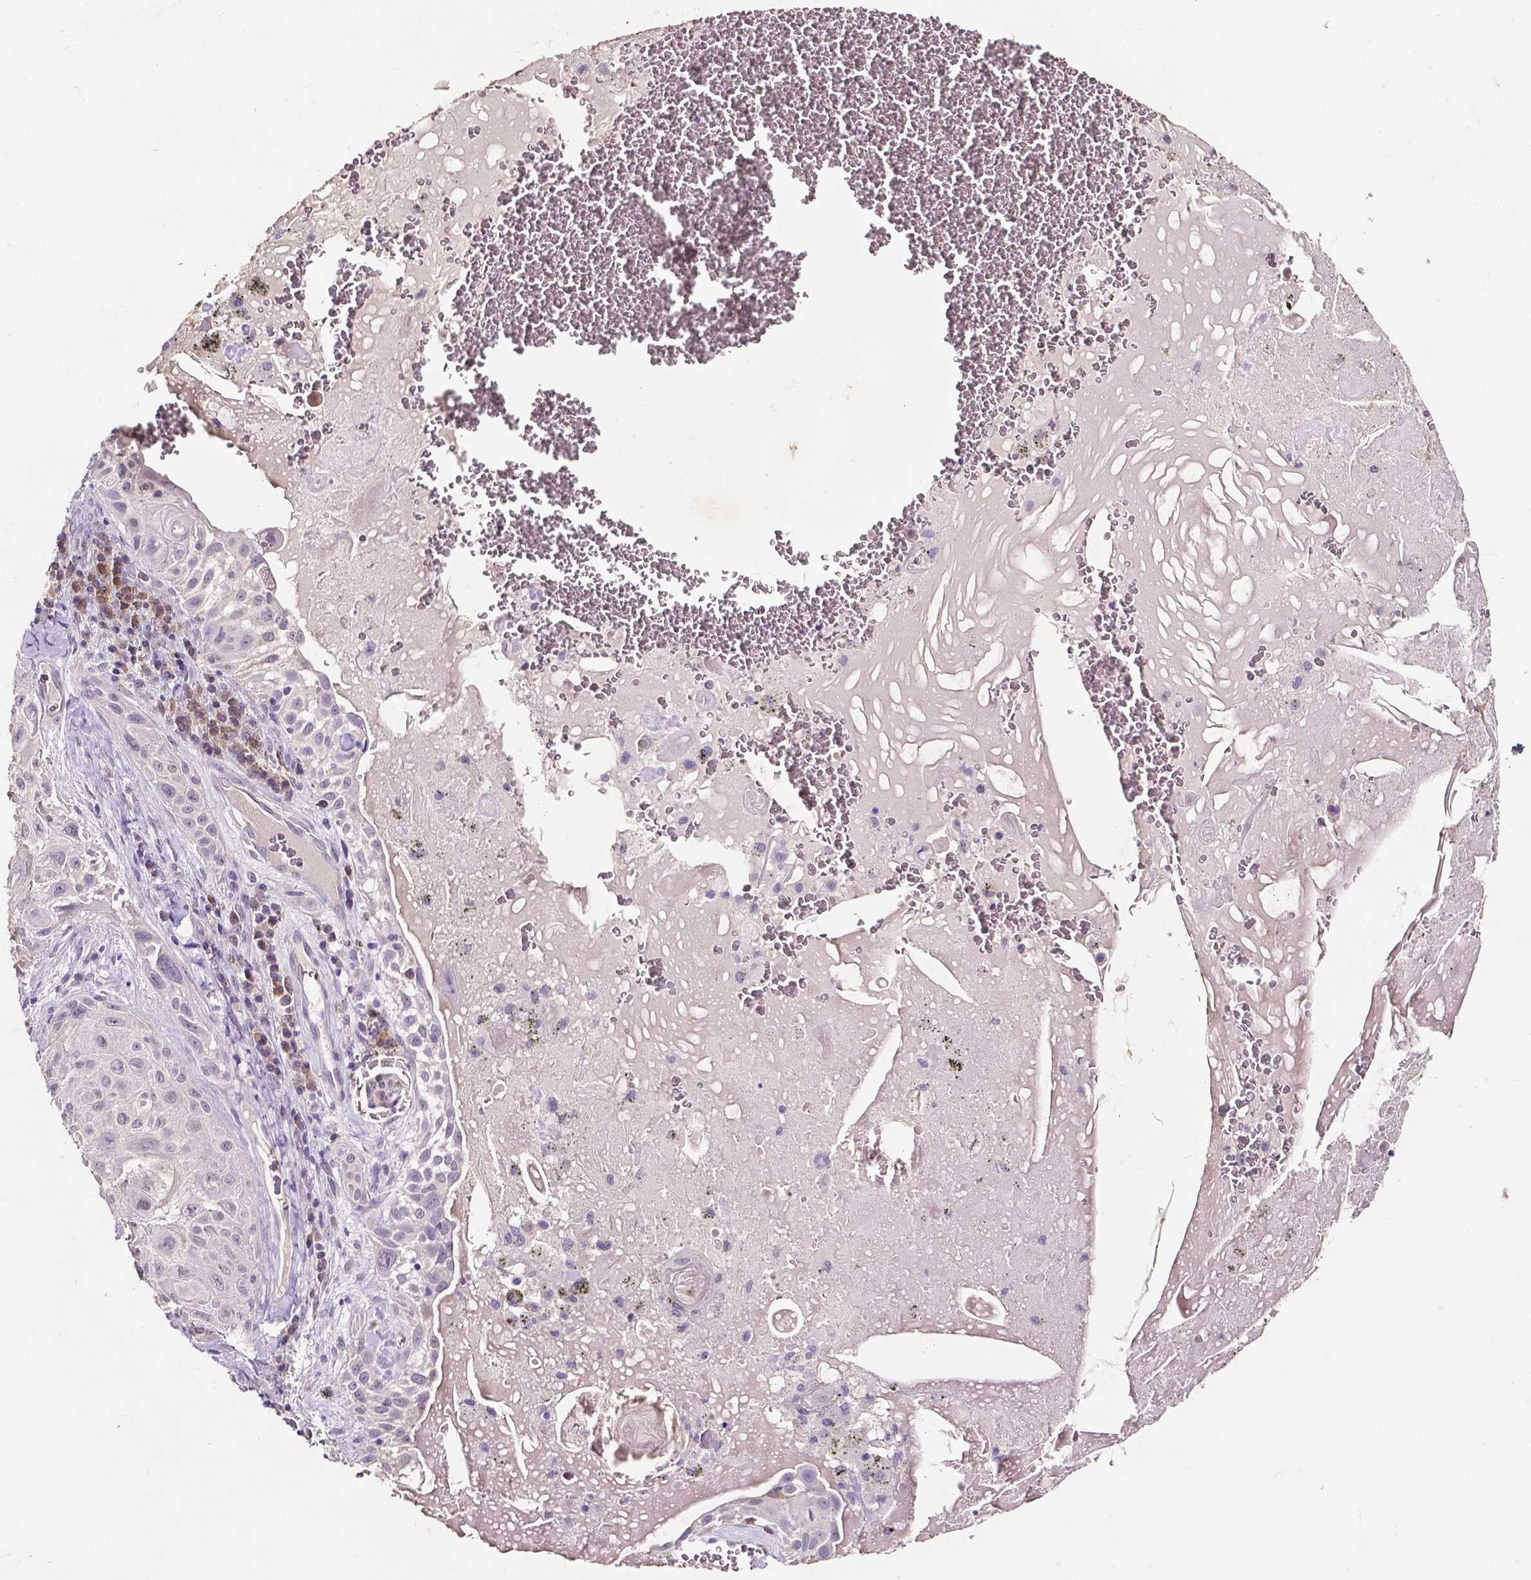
{"staining": {"intensity": "negative", "quantity": "none", "location": "none"}, "tissue": "lung cancer", "cell_type": "Tumor cells", "image_type": "cancer", "snomed": [{"axis": "morphology", "description": "Squamous cell carcinoma, NOS"}, {"axis": "topography", "description": "Lung"}], "caption": "This is an immunohistochemistry photomicrograph of lung cancer (squamous cell carcinoma). There is no expression in tumor cells.", "gene": "PSAT1", "patient": {"sex": "male", "age": 79}}